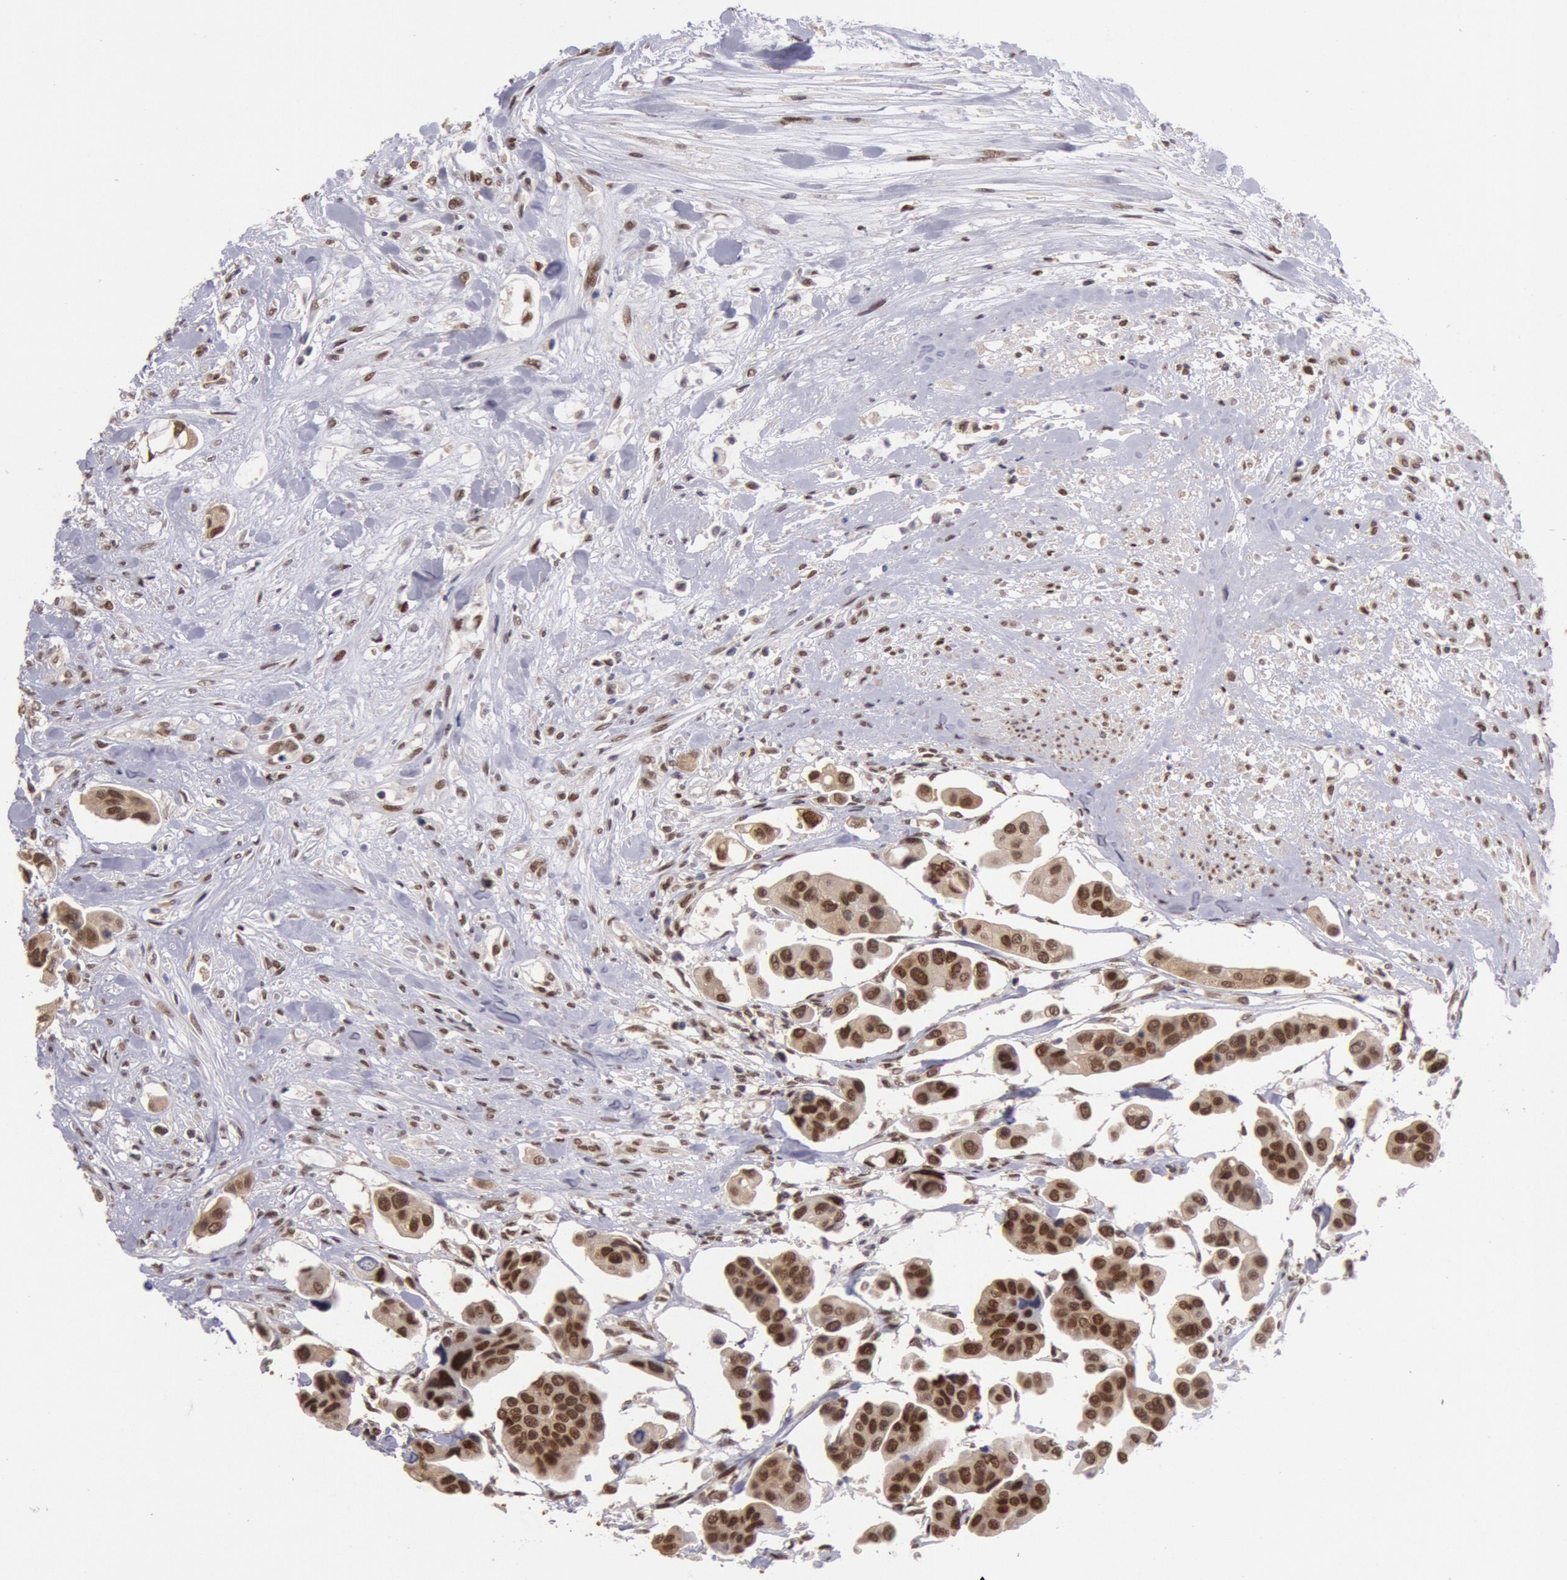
{"staining": {"intensity": "moderate", "quantity": ">75%", "location": "cytoplasmic/membranous,nuclear"}, "tissue": "urothelial cancer", "cell_type": "Tumor cells", "image_type": "cancer", "snomed": [{"axis": "morphology", "description": "Adenocarcinoma, NOS"}, {"axis": "topography", "description": "Urinary bladder"}], "caption": "This image exhibits adenocarcinoma stained with IHC to label a protein in brown. The cytoplasmic/membranous and nuclear of tumor cells show moderate positivity for the protein. Nuclei are counter-stained blue.", "gene": "CDKN2B", "patient": {"sex": "male", "age": 61}}